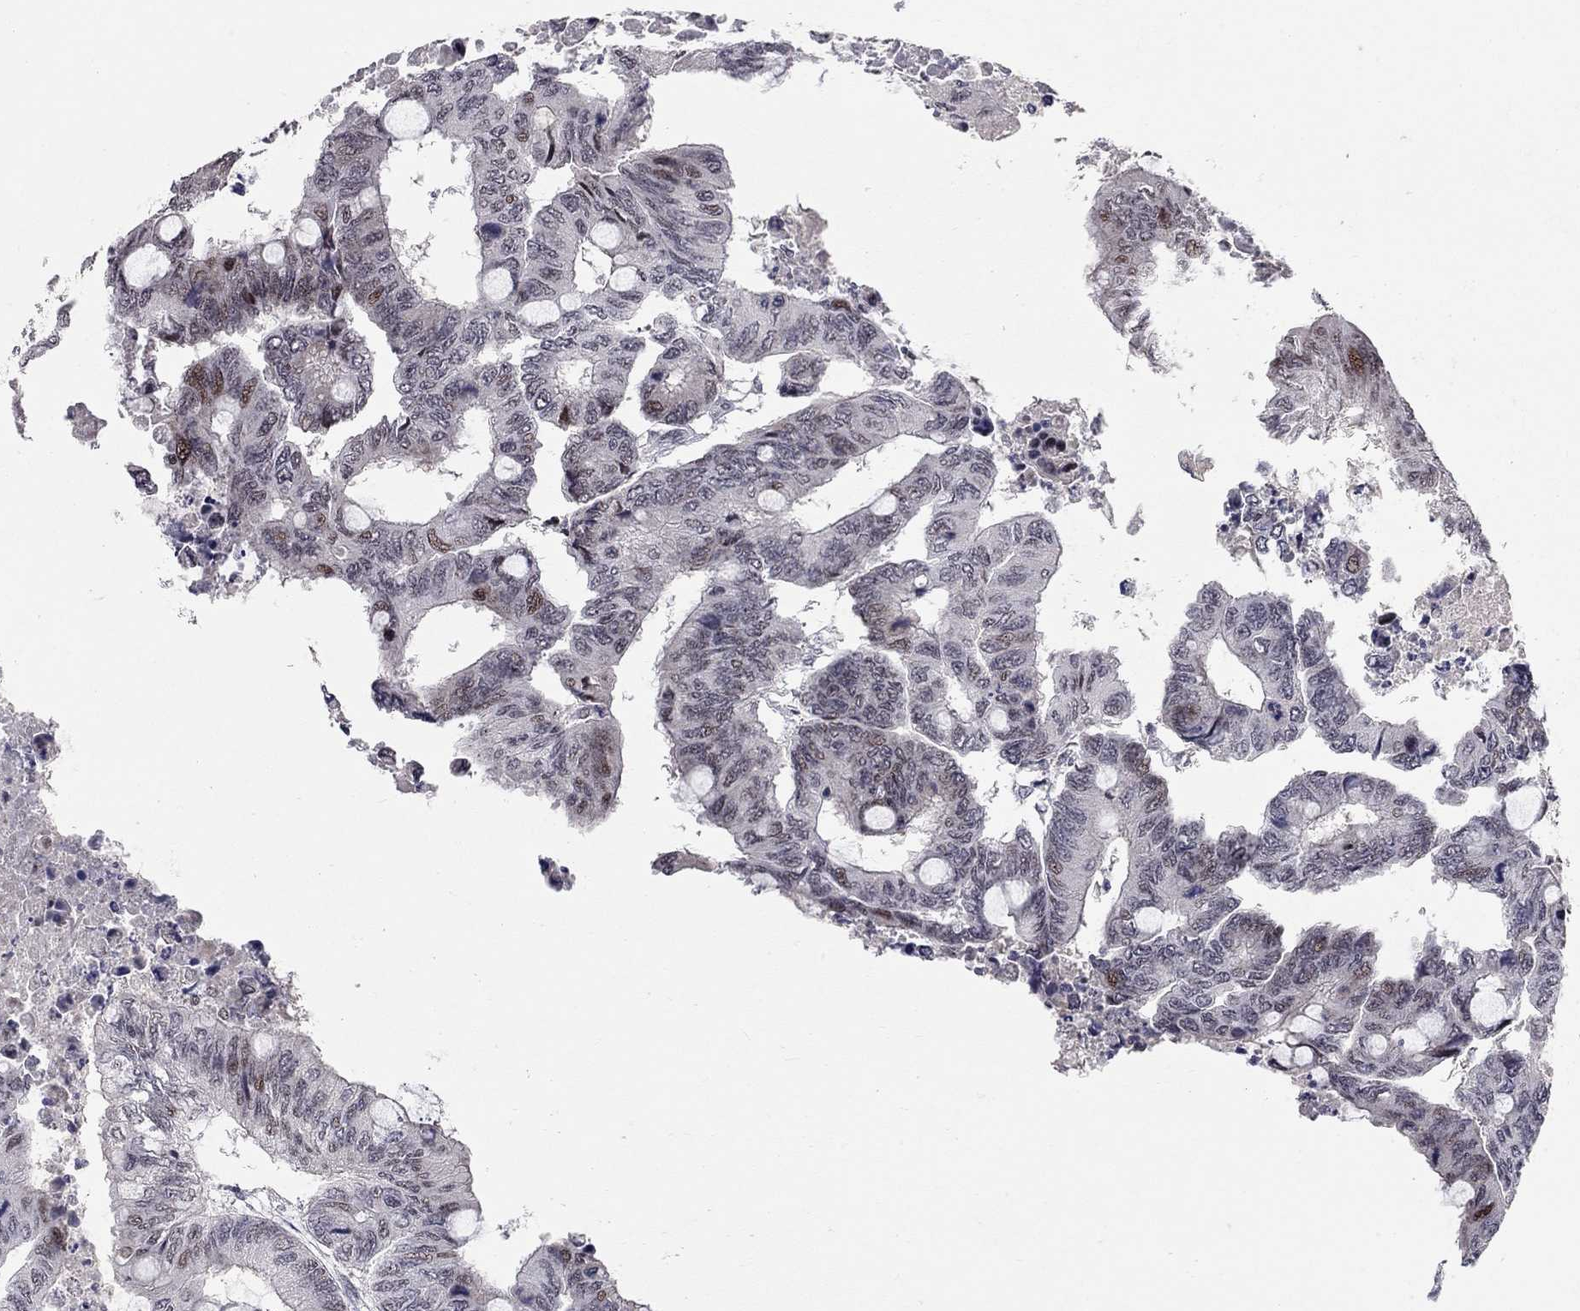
{"staining": {"intensity": "weak", "quantity": "<25%", "location": "nuclear"}, "tissue": "colorectal cancer", "cell_type": "Tumor cells", "image_type": "cancer", "snomed": [{"axis": "morphology", "description": "Normal tissue, NOS"}, {"axis": "morphology", "description": "Adenocarcinoma, NOS"}, {"axis": "topography", "description": "Rectum"}, {"axis": "topography", "description": "Peripheral nerve tissue"}], "caption": "Histopathology image shows no protein staining in tumor cells of colorectal cancer tissue.", "gene": "HDAC3", "patient": {"sex": "male", "age": 92}}